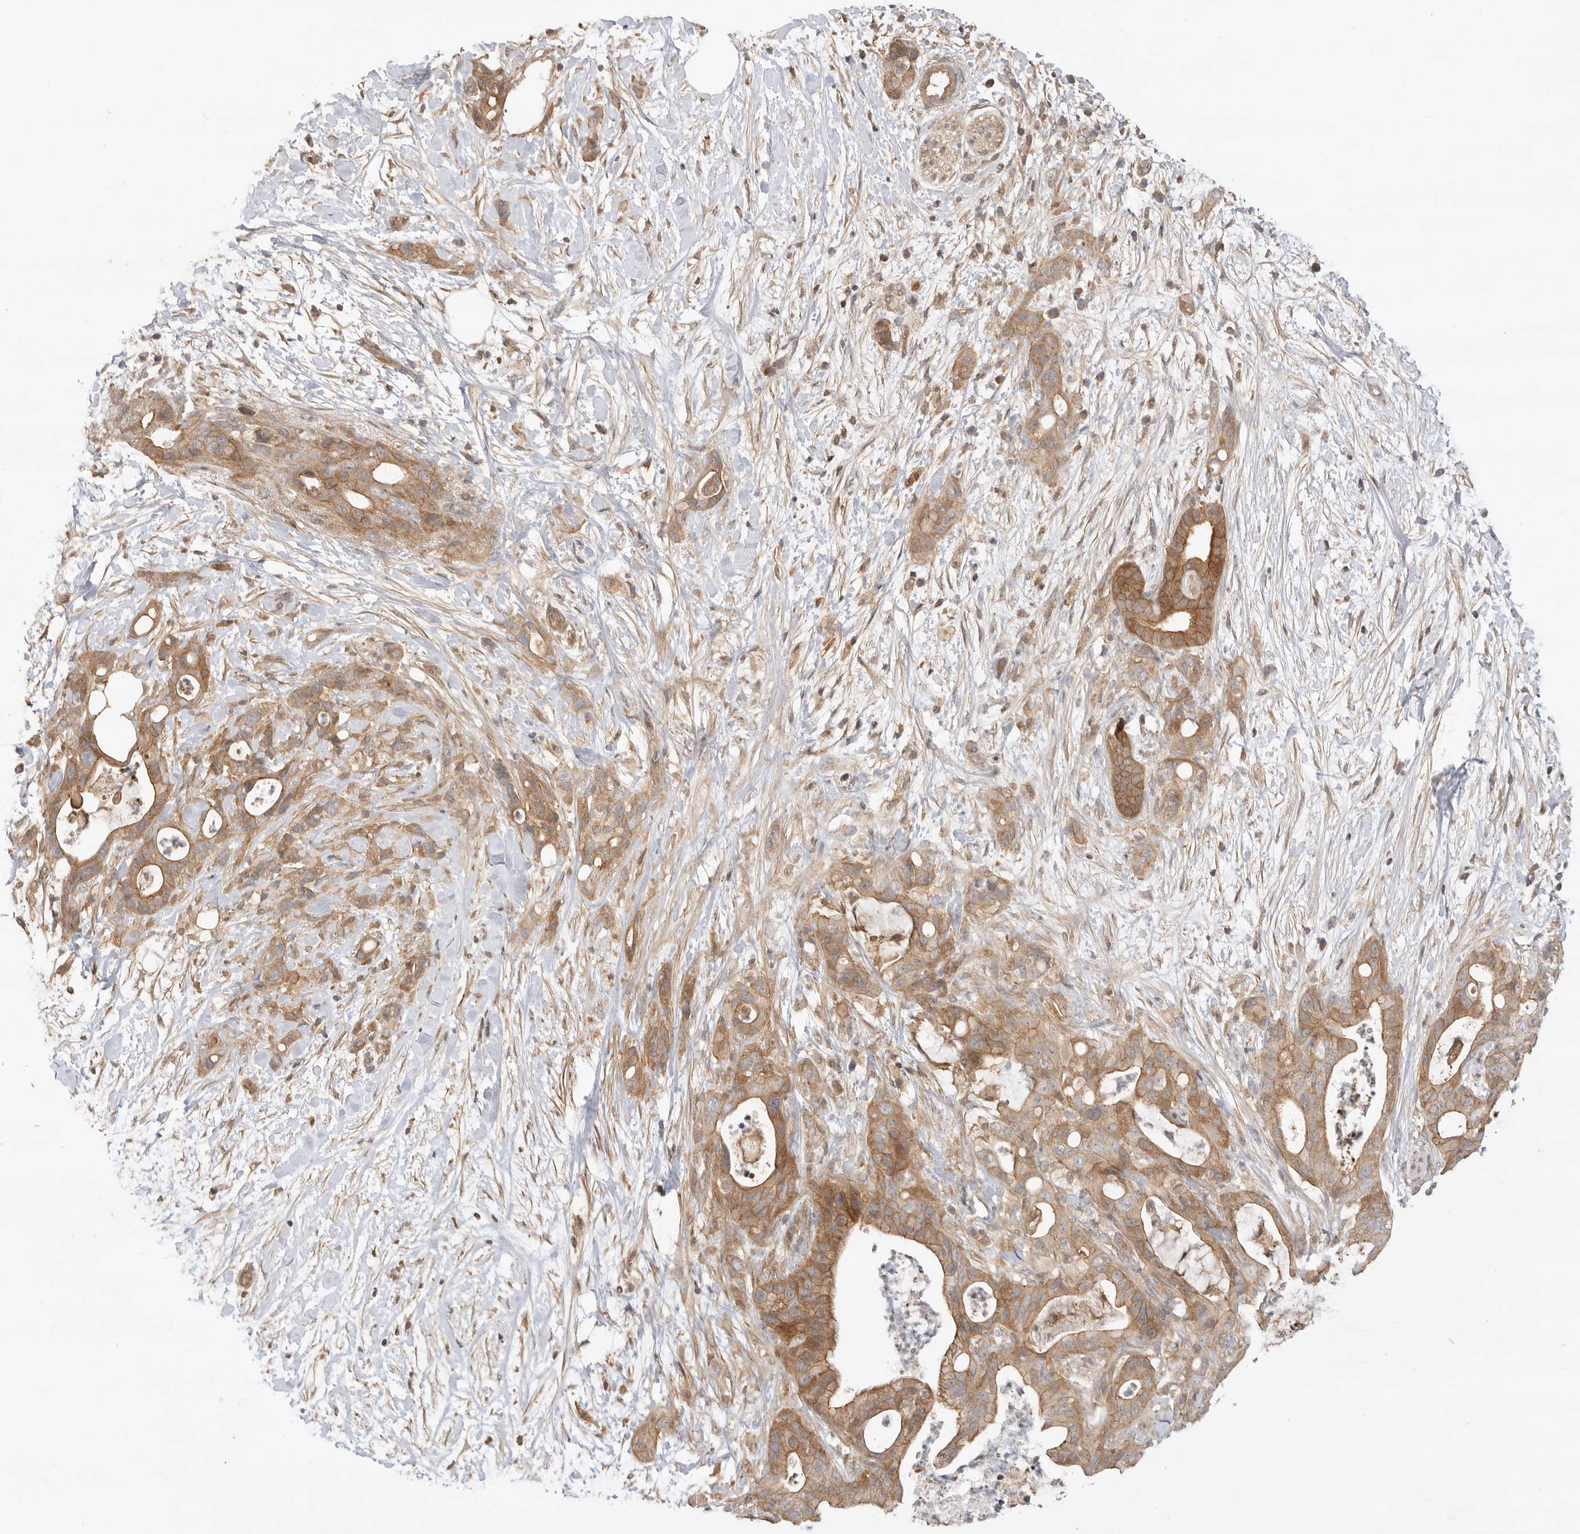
{"staining": {"intensity": "moderate", "quantity": ">75%", "location": "cytoplasmic/membranous"}, "tissue": "pancreatic cancer", "cell_type": "Tumor cells", "image_type": "cancer", "snomed": [{"axis": "morphology", "description": "Adenocarcinoma, NOS"}, {"axis": "topography", "description": "Pancreas"}], "caption": "Pancreatic cancer (adenocarcinoma) stained with DAB IHC demonstrates medium levels of moderate cytoplasmic/membranous expression in approximately >75% of tumor cells.", "gene": "CLDN12", "patient": {"sex": "male", "age": 58}}